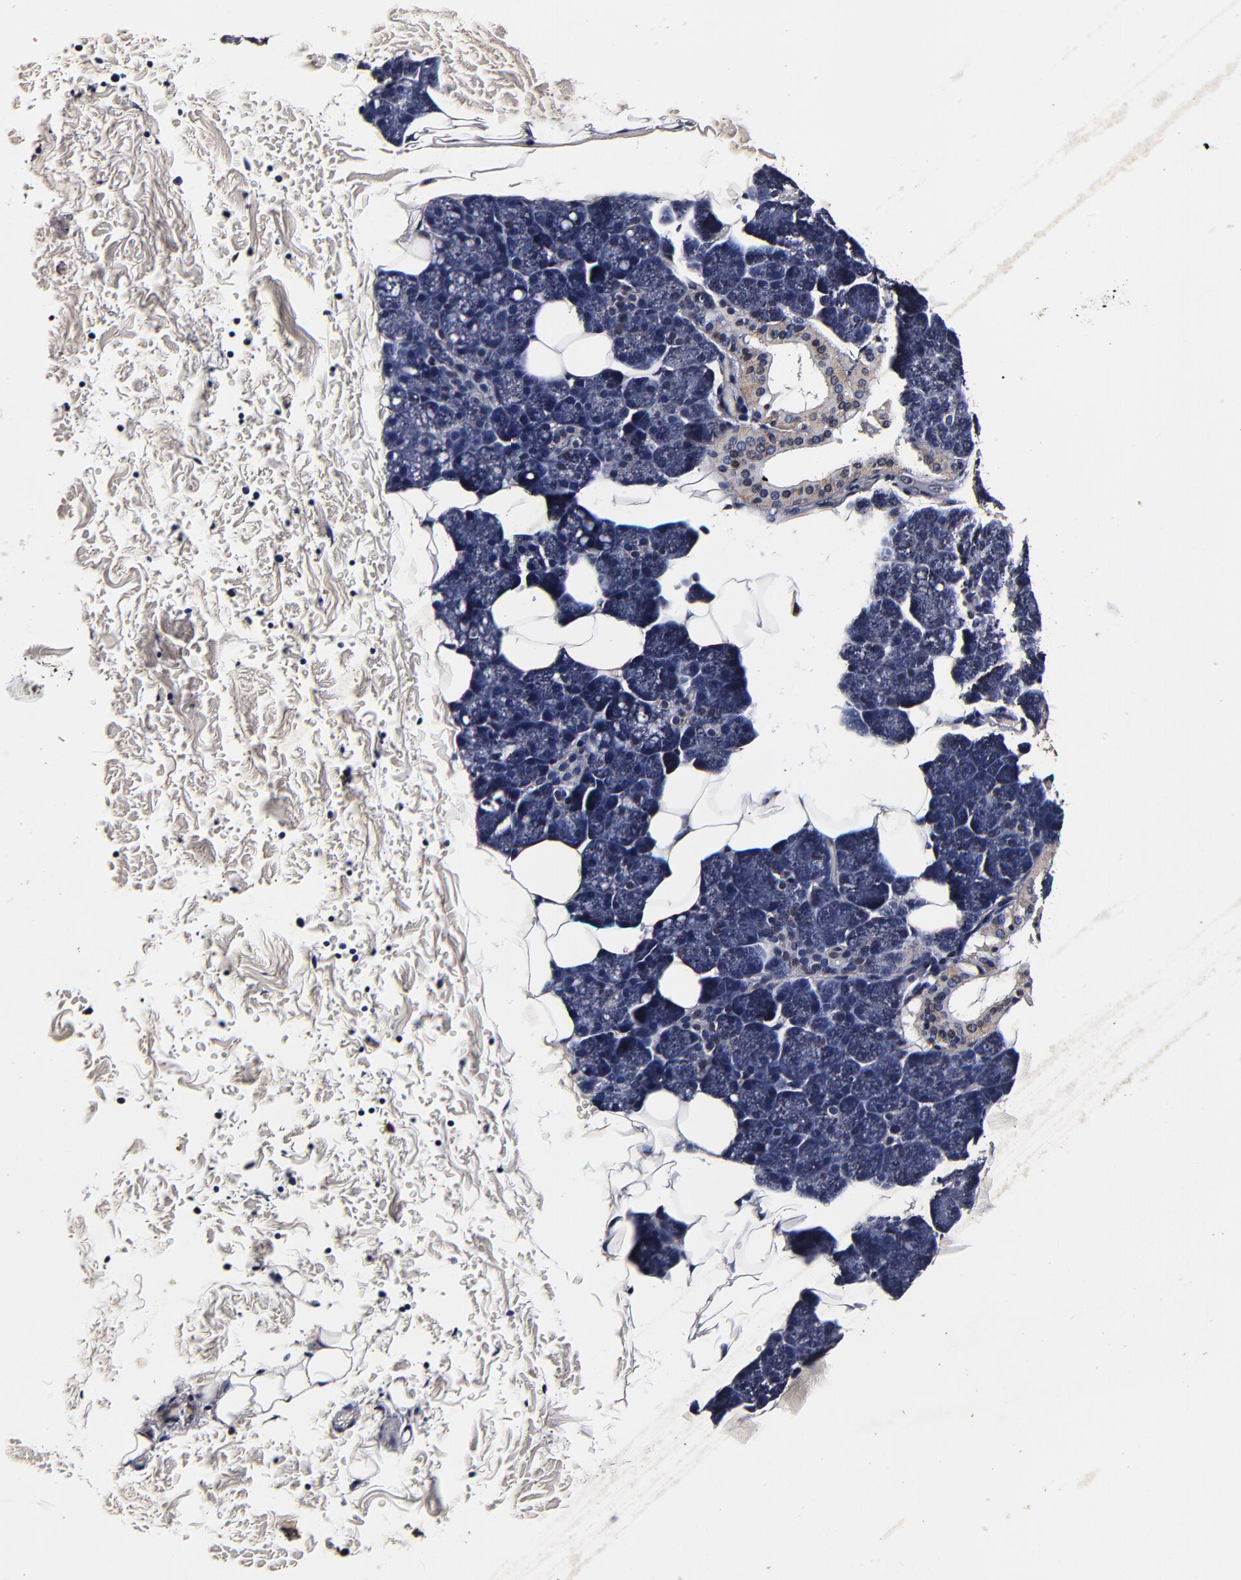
{"staining": {"intensity": "negative", "quantity": "none", "location": "none"}, "tissue": "salivary gland", "cell_type": "Glandular cells", "image_type": "normal", "snomed": [{"axis": "morphology", "description": "Normal tissue, NOS"}, {"axis": "topography", "description": "Lymph node"}, {"axis": "topography", "description": "Salivary gland"}], "caption": "Immunohistochemistry (IHC) photomicrograph of unremarkable salivary gland: salivary gland stained with DAB exhibits no significant protein expression in glandular cells.", "gene": "MMP15", "patient": {"sex": "male", "age": 8}}